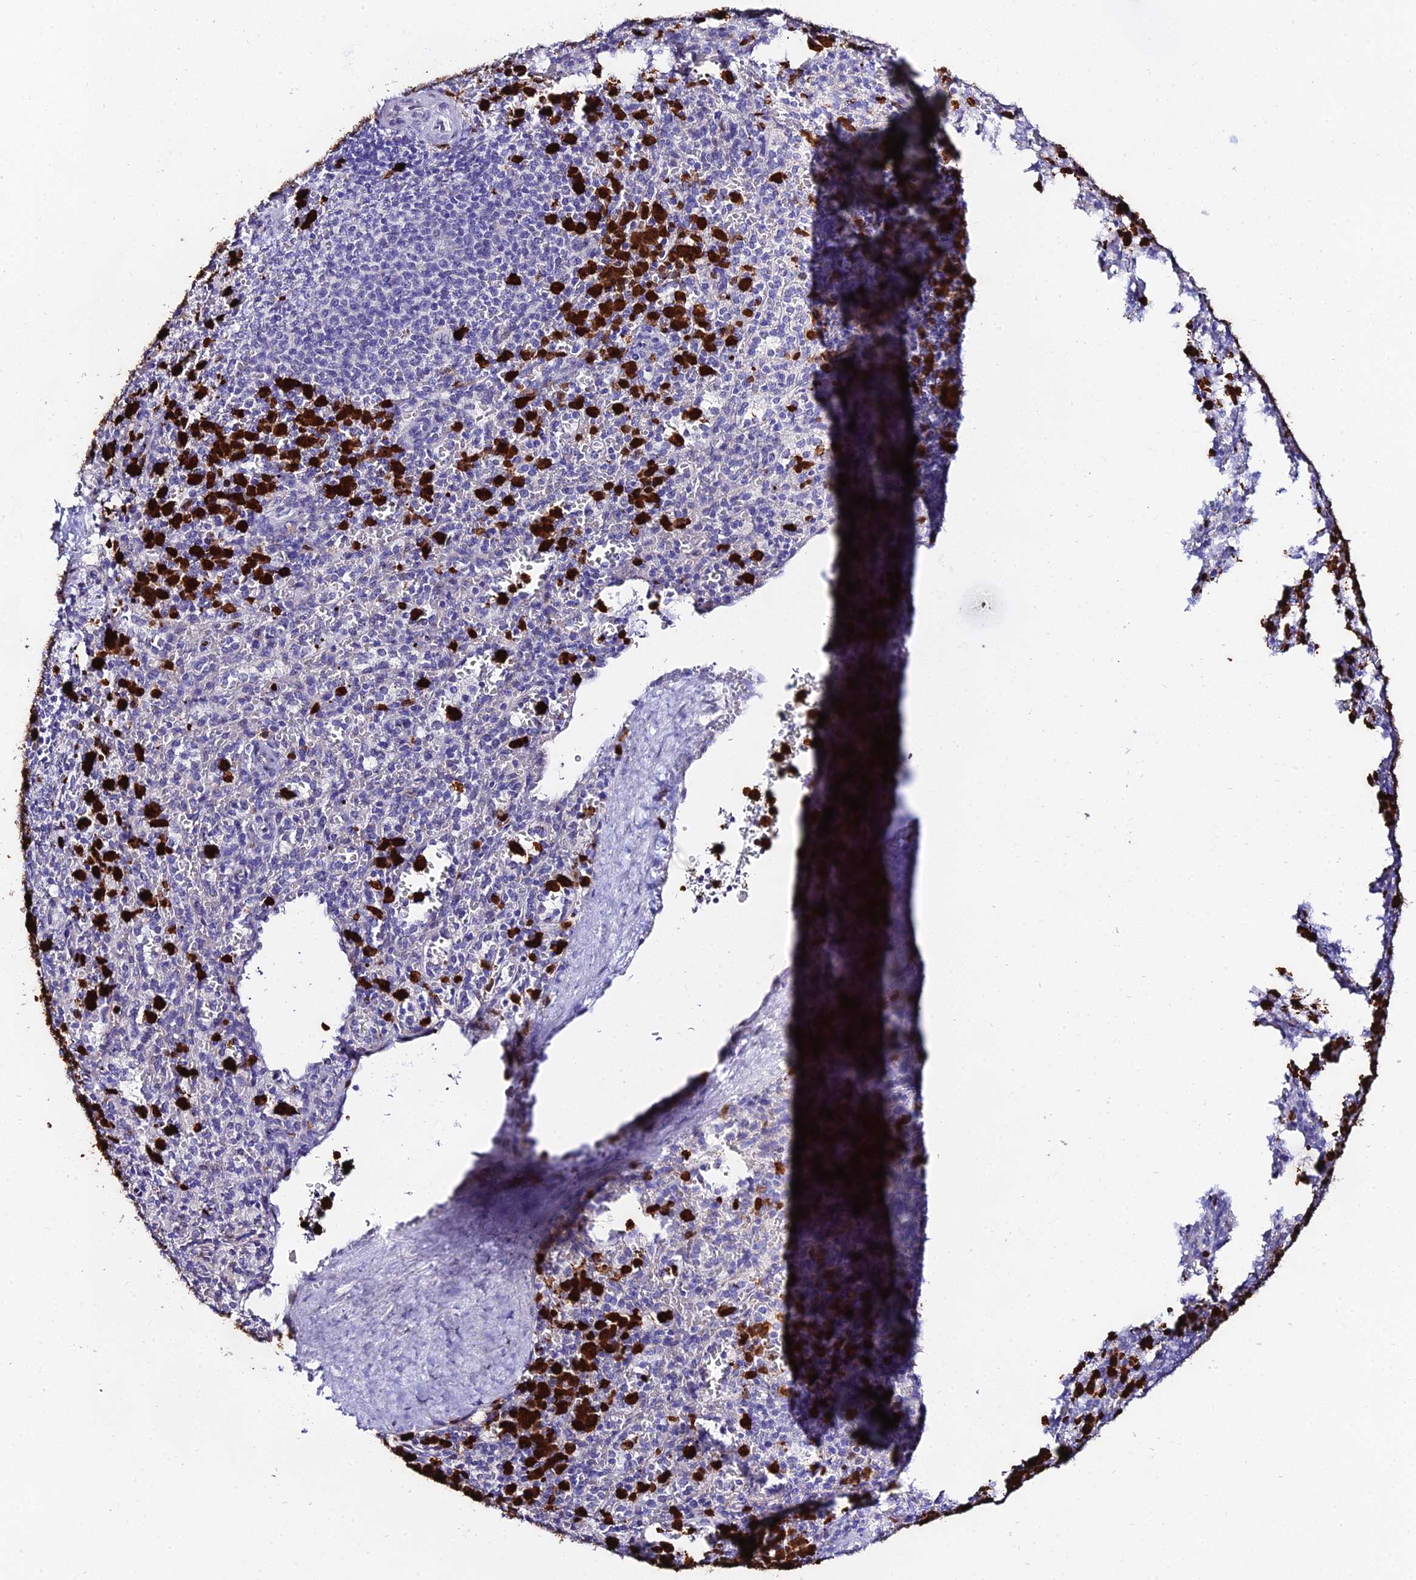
{"staining": {"intensity": "strong", "quantity": "25%-75%", "location": "cytoplasmic/membranous,nuclear"}, "tissue": "spleen", "cell_type": "Cells in red pulp", "image_type": "normal", "snomed": [{"axis": "morphology", "description": "Normal tissue, NOS"}, {"axis": "topography", "description": "Spleen"}], "caption": "About 25%-75% of cells in red pulp in benign spleen display strong cytoplasmic/membranous,nuclear protein staining as visualized by brown immunohistochemical staining.", "gene": "MCM10", "patient": {"sex": "female", "age": 21}}